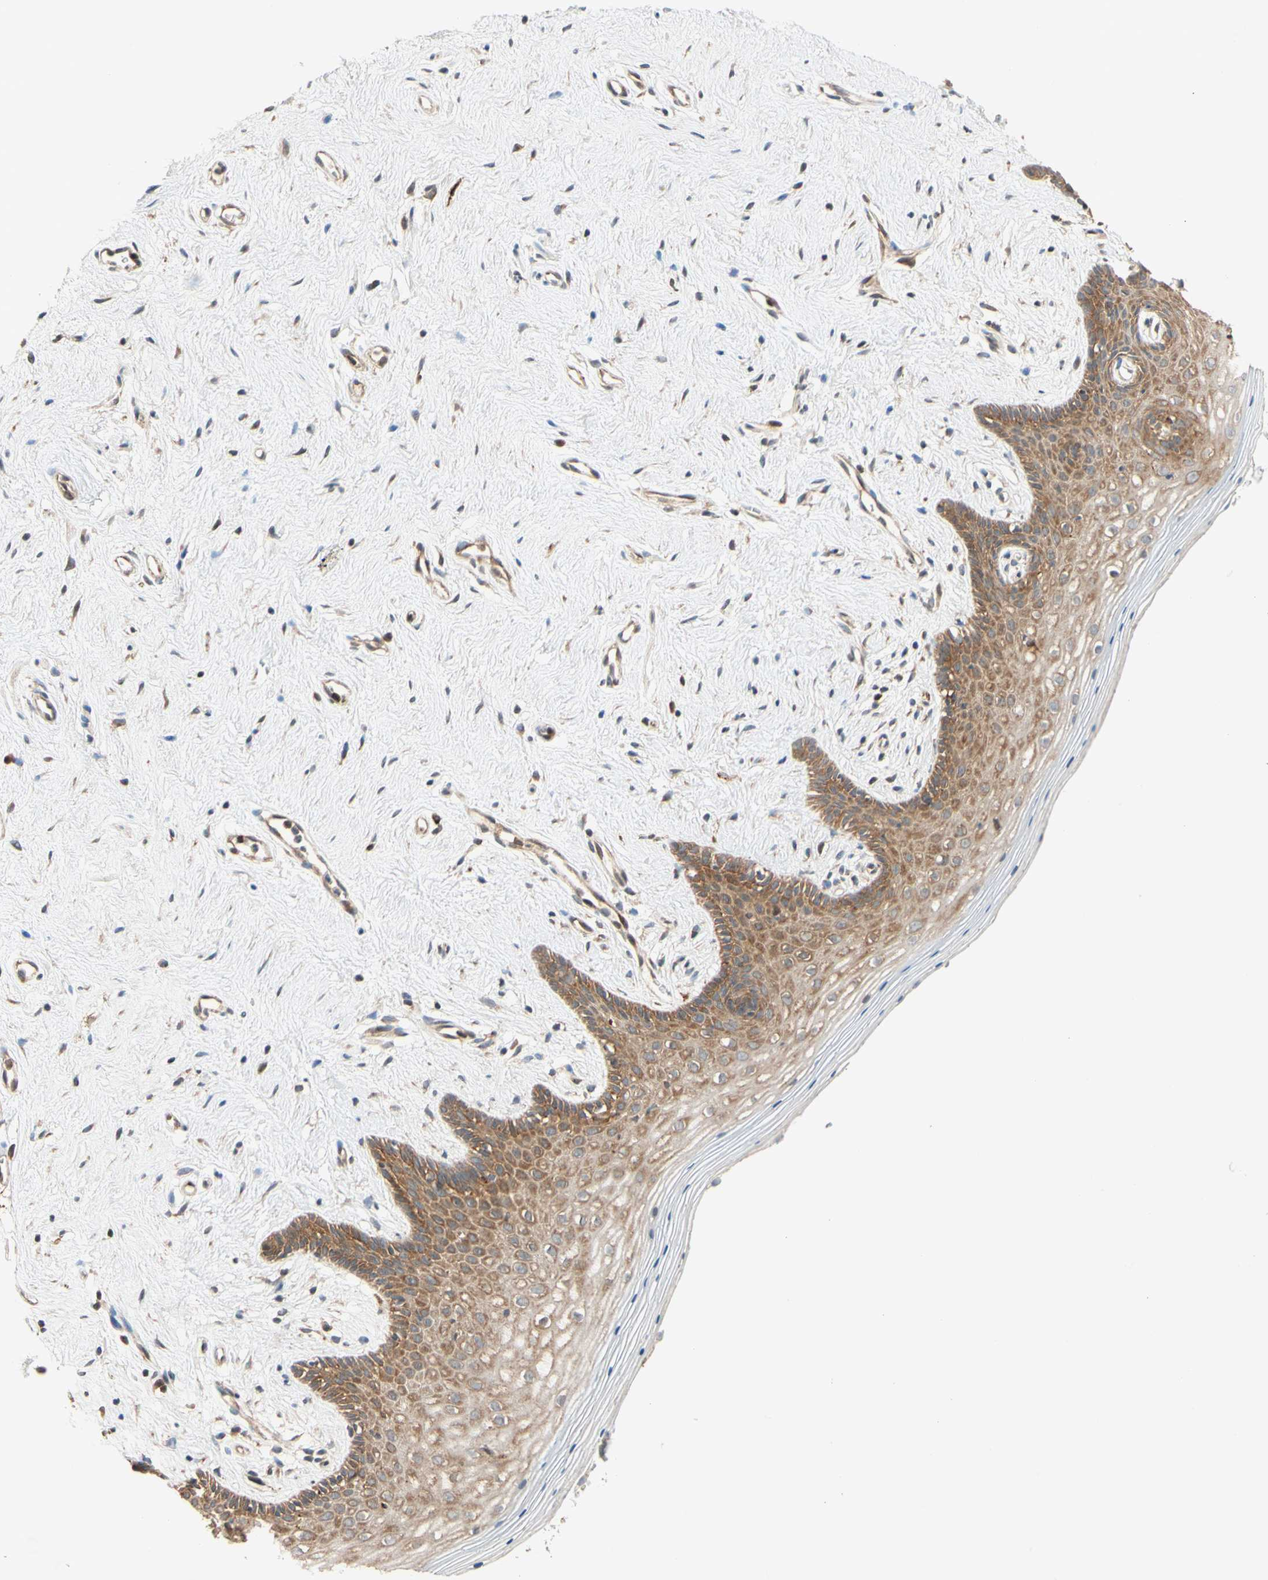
{"staining": {"intensity": "moderate", "quantity": ">75%", "location": "cytoplasmic/membranous"}, "tissue": "vagina", "cell_type": "Squamous epithelial cells", "image_type": "normal", "snomed": [{"axis": "morphology", "description": "Normal tissue, NOS"}, {"axis": "topography", "description": "Vagina"}], "caption": "High-magnification brightfield microscopy of unremarkable vagina stained with DAB (brown) and counterstained with hematoxylin (blue). squamous epithelial cells exhibit moderate cytoplasmic/membranous staining is identified in about>75% of cells.", "gene": "ANKHD1", "patient": {"sex": "female", "age": 44}}